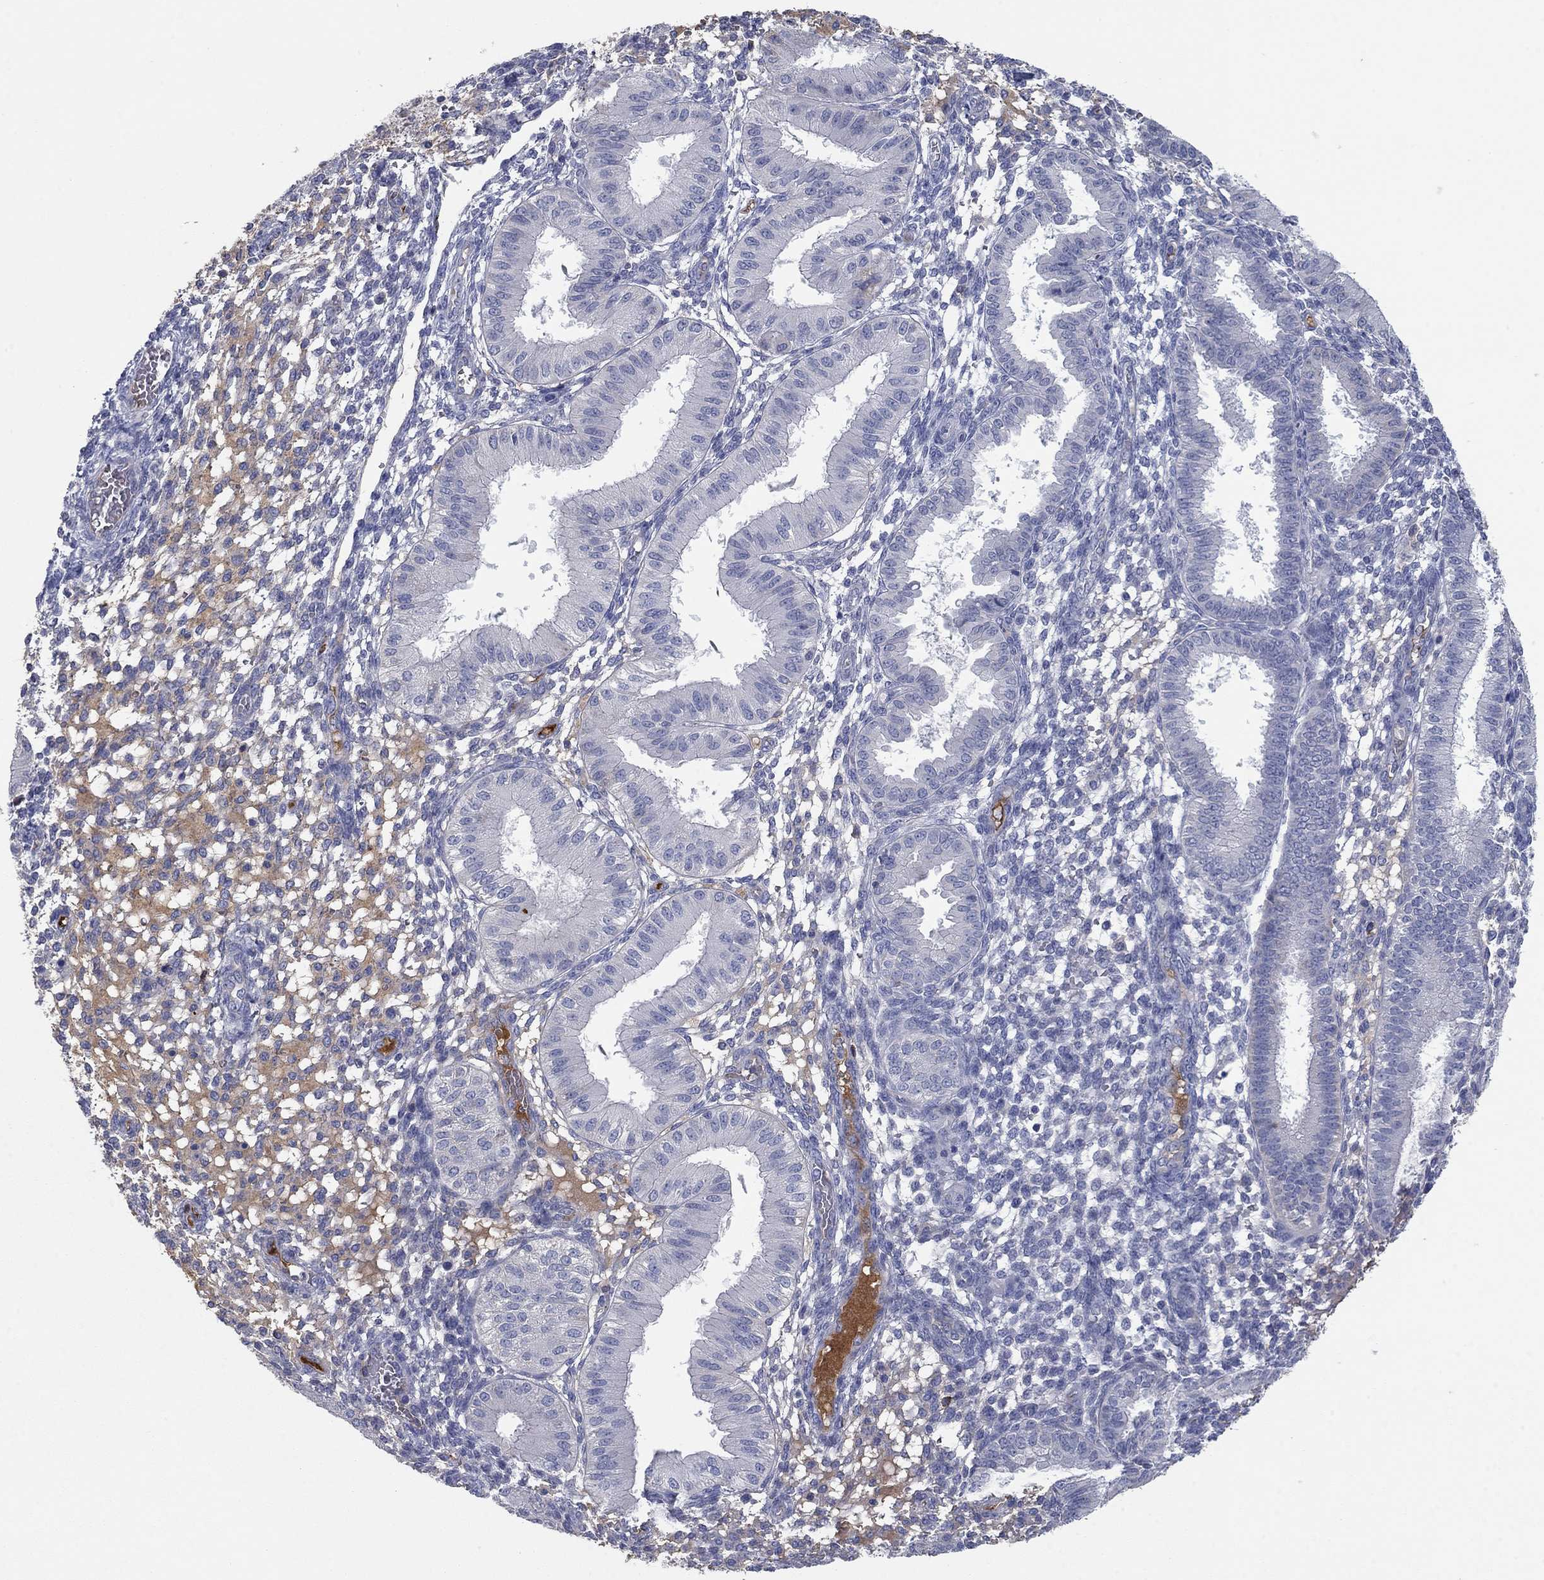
{"staining": {"intensity": "moderate", "quantity": "<25%", "location": "cytoplasmic/membranous"}, "tissue": "endometrium", "cell_type": "Cells in endometrial stroma", "image_type": "normal", "snomed": [{"axis": "morphology", "description": "Normal tissue, NOS"}, {"axis": "topography", "description": "Endometrium"}], "caption": "Cells in endometrial stroma show low levels of moderate cytoplasmic/membranous staining in about <25% of cells in normal human endometrium. (Brightfield microscopy of DAB IHC at high magnification).", "gene": "APOC3", "patient": {"sex": "female", "age": 43}}